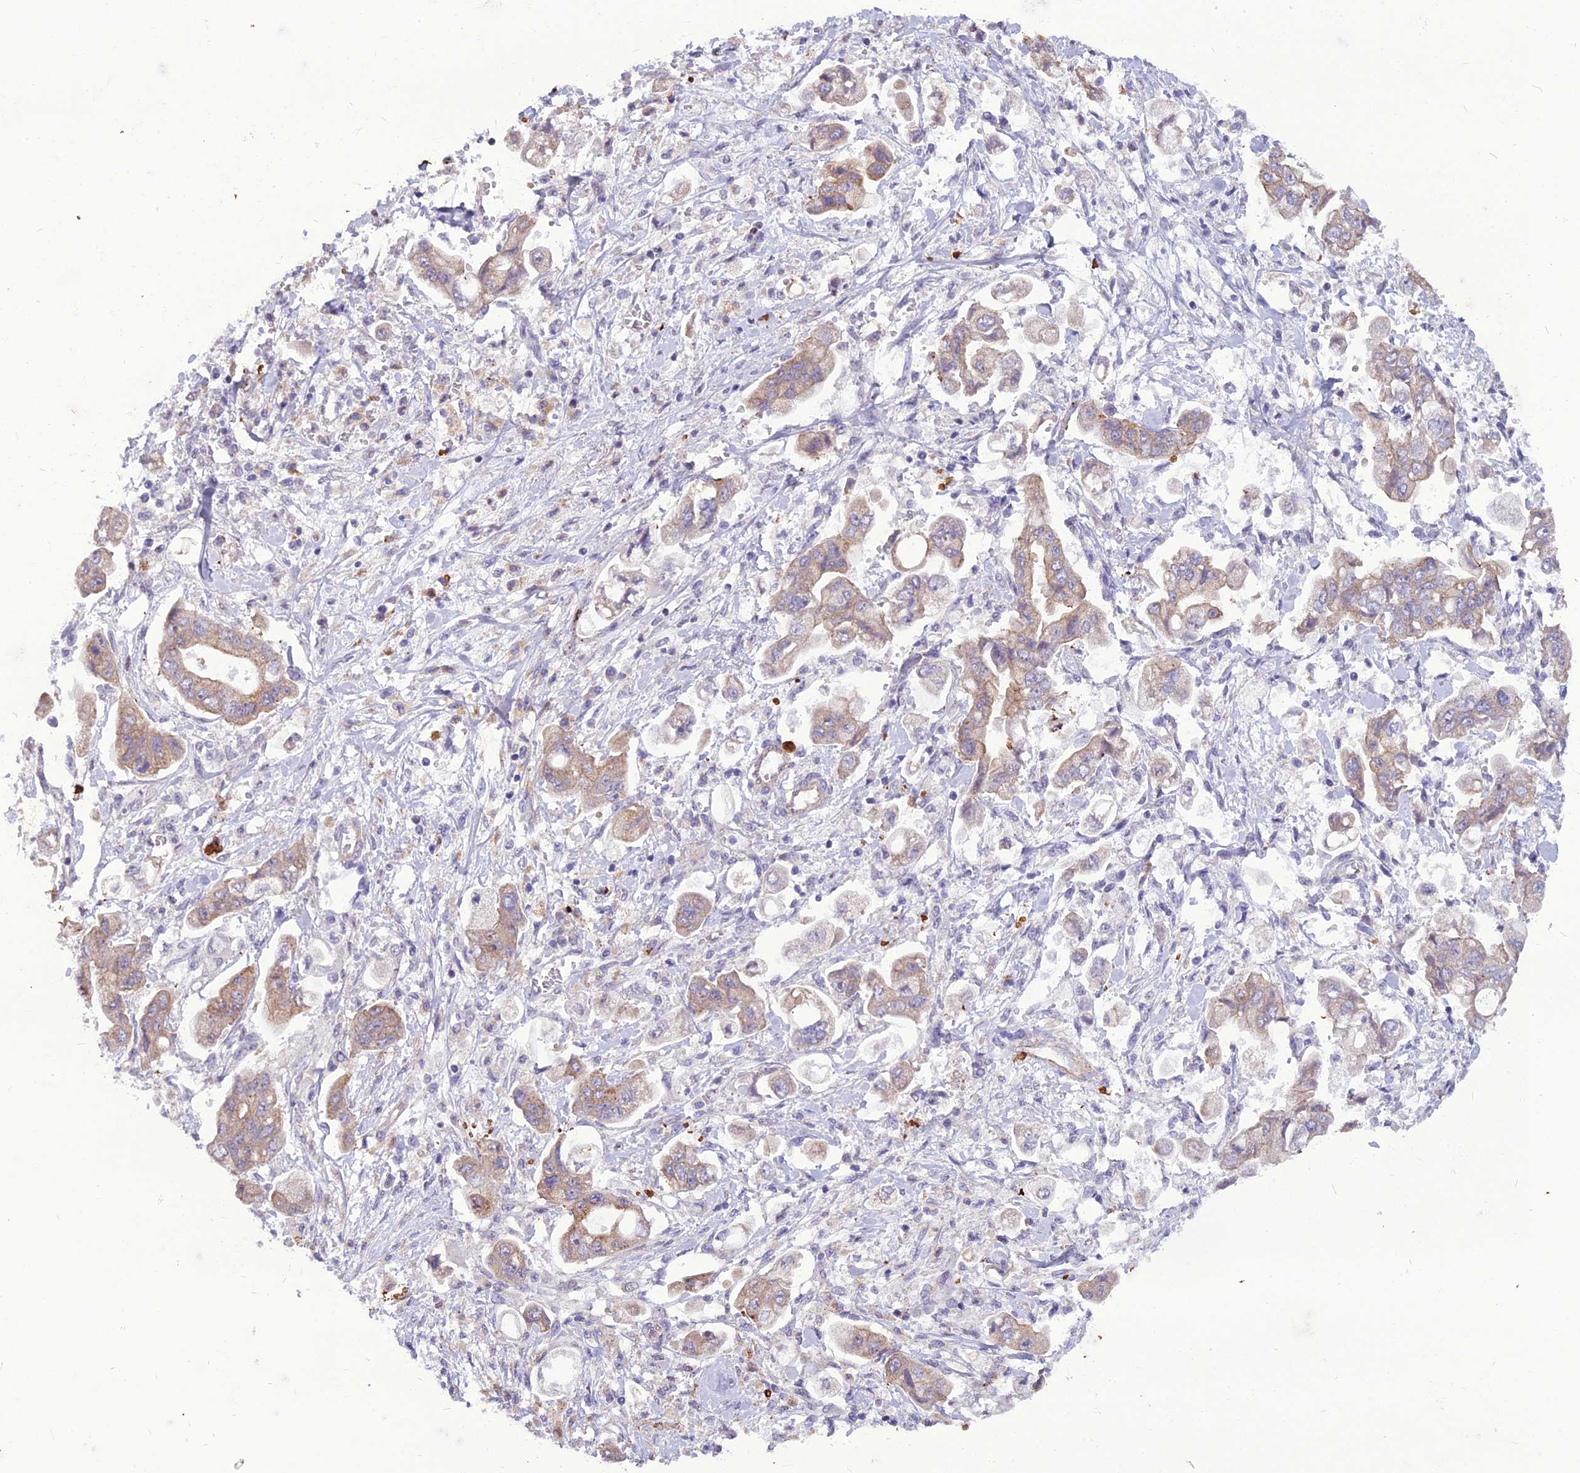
{"staining": {"intensity": "weak", "quantity": ">75%", "location": "cytoplasmic/membranous"}, "tissue": "stomach cancer", "cell_type": "Tumor cells", "image_type": "cancer", "snomed": [{"axis": "morphology", "description": "Adenocarcinoma, NOS"}, {"axis": "topography", "description": "Stomach"}], "caption": "High-magnification brightfield microscopy of stomach adenocarcinoma stained with DAB (3,3'-diaminobenzidine) (brown) and counterstained with hematoxylin (blue). tumor cells exhibit weak cytoplasmic/membranous positivity is present in approximately>75% of cells.", "gene": "PCED1B", "patient": {"sex": "male", "age": 62}}